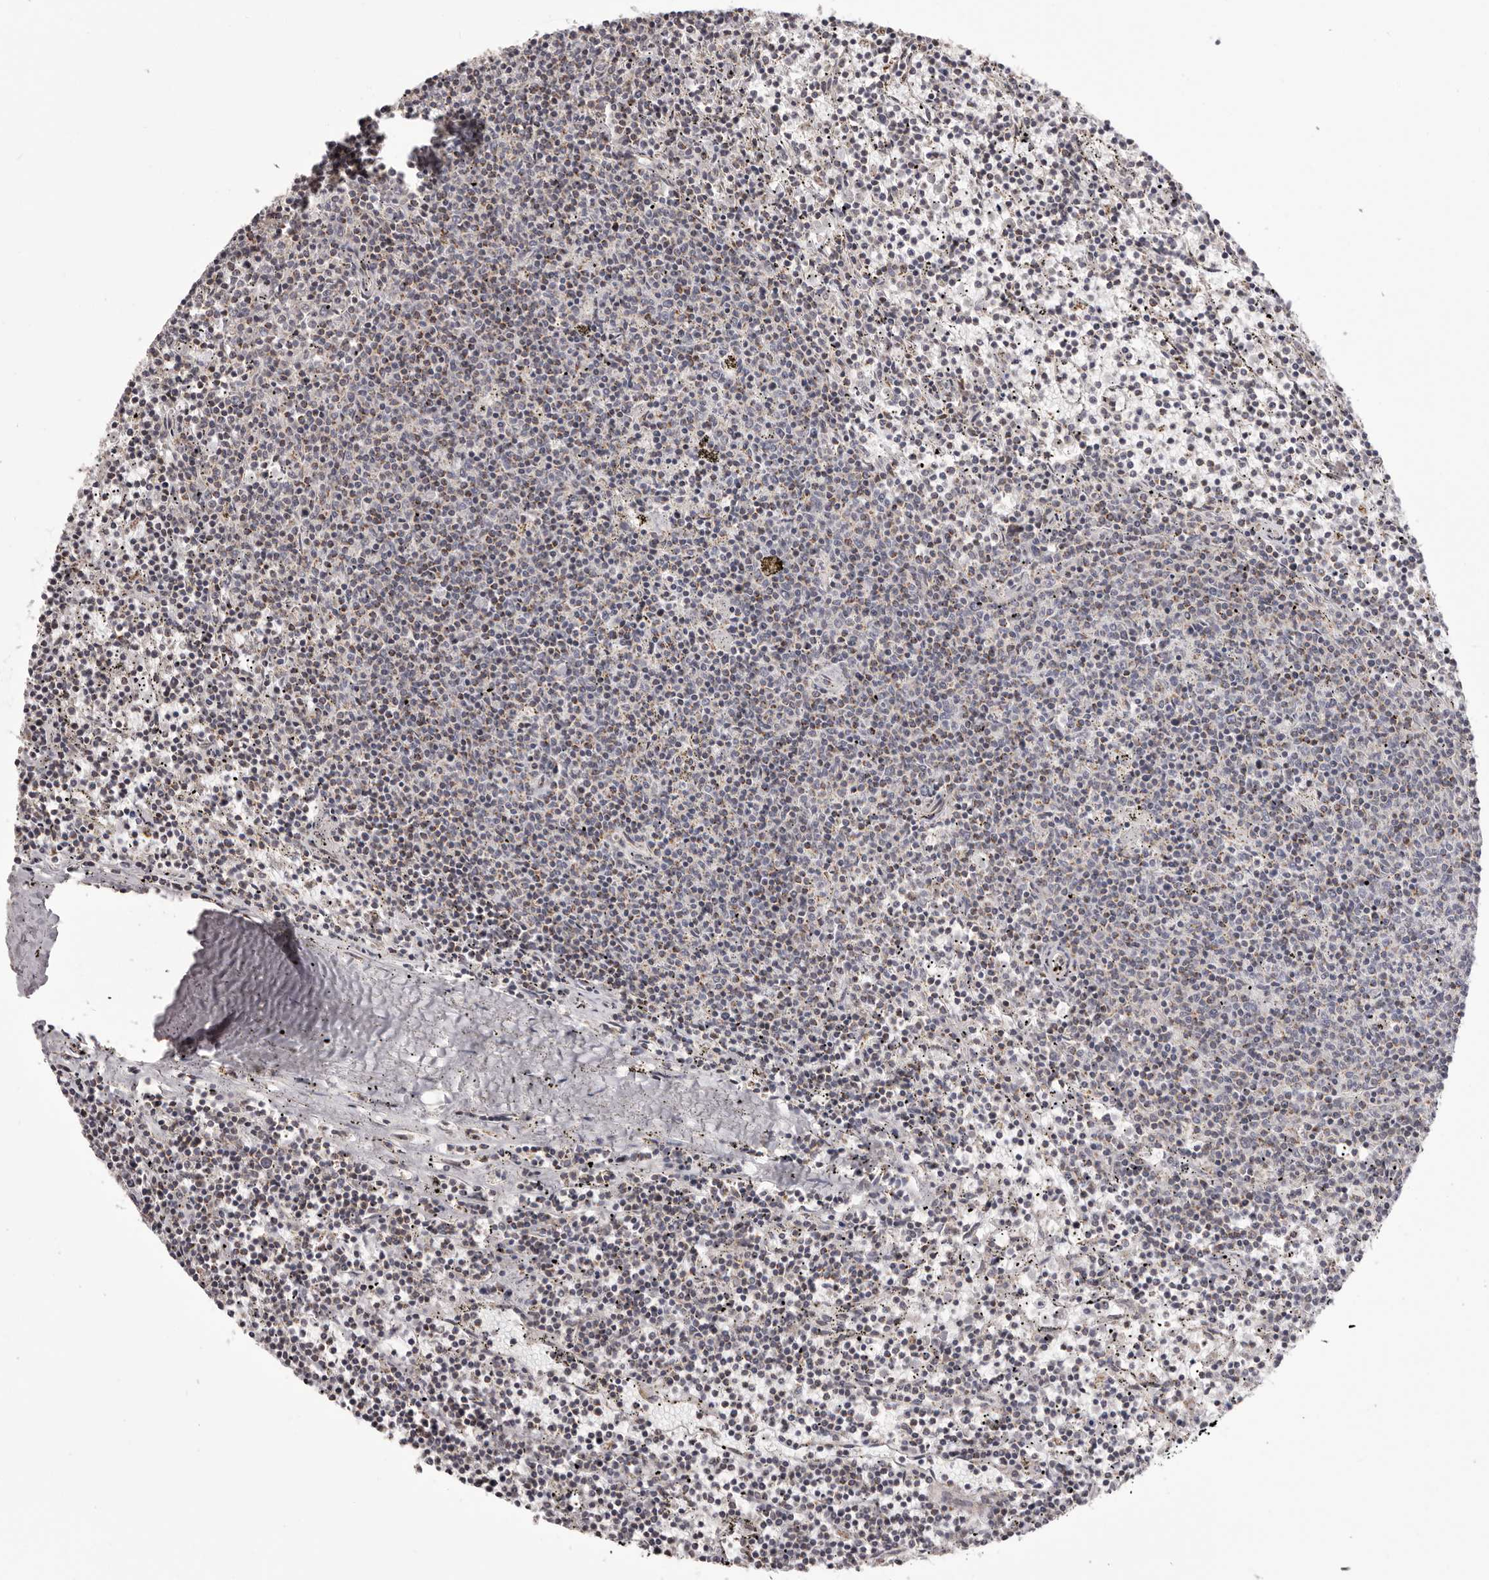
{"staining": {"intensity": "negative", "quantity": "none", "location": "none"}, "tissue": "lymphoma", "cell_type": "Tumor cells", "image_type": "cancer", "snomed": [{"axis": "morphology", "description": "Malignant lymphoma, non-Hodgkin's type, Low grade"}, {"axis": "topography", "description": "Spleen"}], "caption": "Lymphoma stained for a protein using immunohistochemistry exhibits no staining tumor cells.", "gene": "CHRM2", "patient": {"sex": "female", "age": 50}}